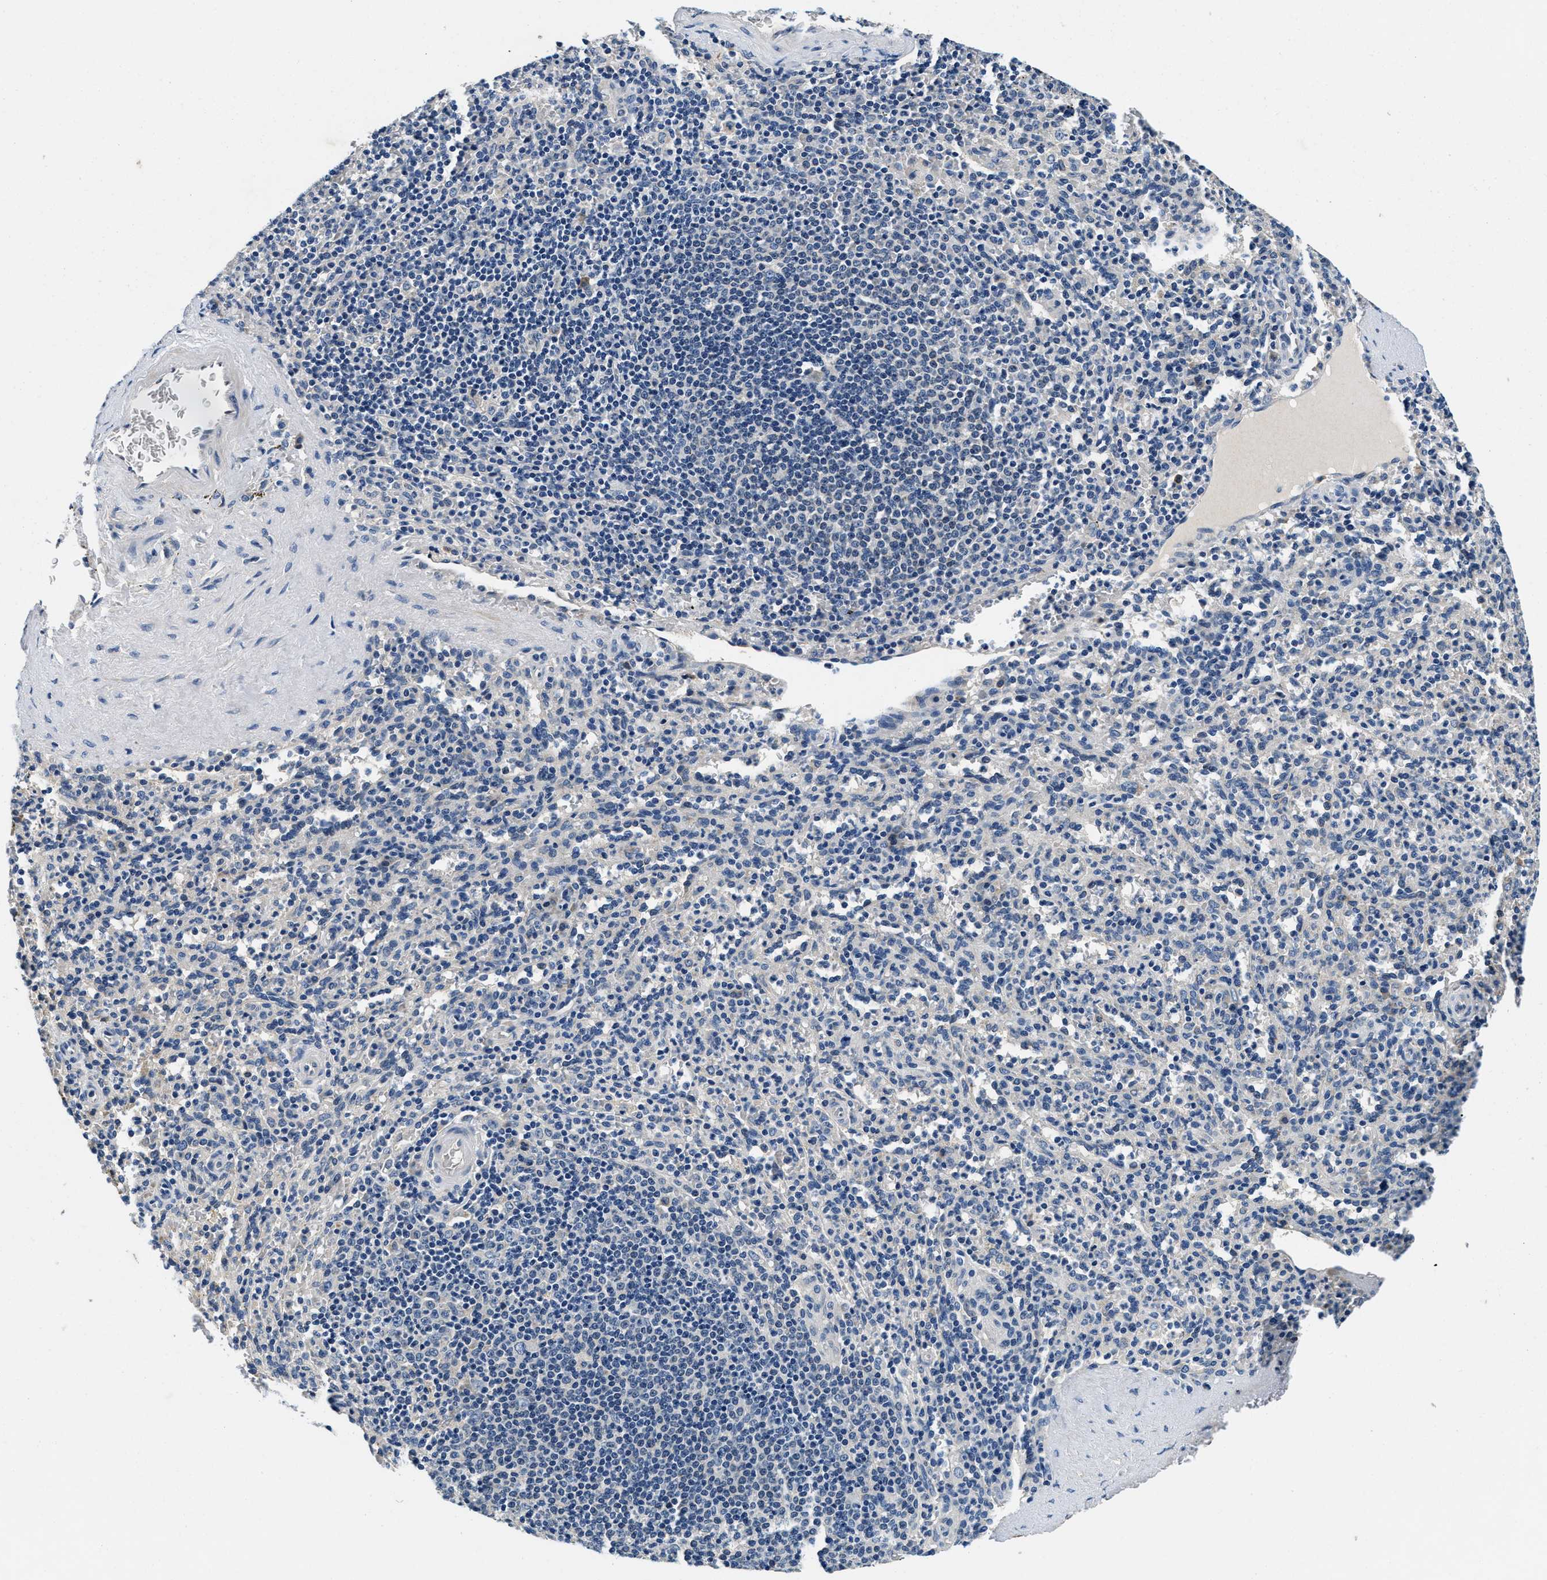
{"staining": {"intensity": "moderate", "quantity": "<25%", "location": "cytoplasmic/membranous"}, "tissue": "spleen", "cell_type": "Cells in red pulp", "image_type": "normal", "snomed": [{"axis": "morphology", "description": "Normal tissue, NOS"}, {"axis": "topography", "description": "Spleen"}], "caption": "Spleen stained with DAB (3,3'-diaminobenzidine) immunohistochemistry exhibits low levels of moderate cytoplasmic/membranous staining in about <25% of cells in red pulp.", "gene": "ALDH3A2", "patient": {"sex": "male", "age": 36}}